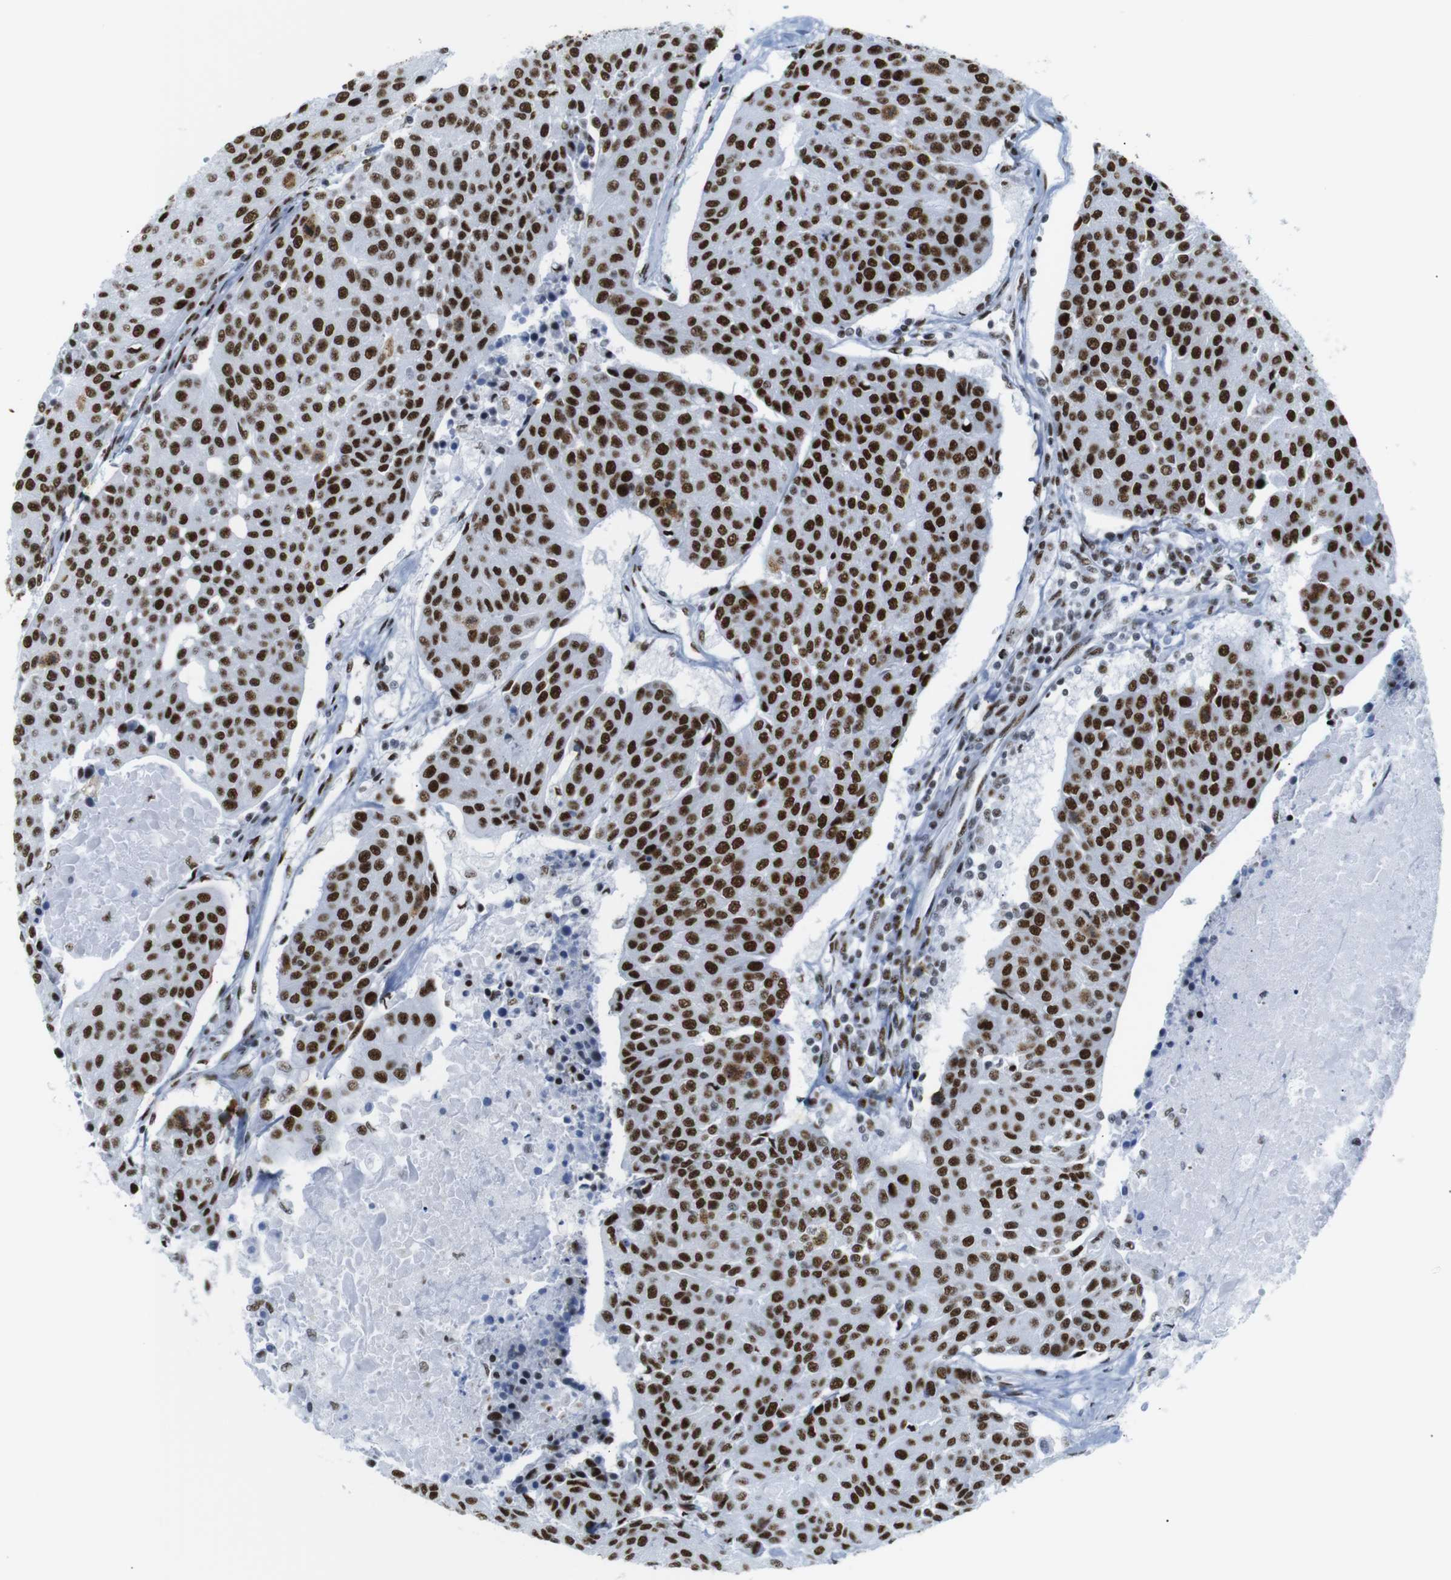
{"staining": {"intensity": "strong", "quantity": ">75%", "location": "nuclear"}, "tissue": "urothelial cancer", "cell_type": "Tumor cells", "image_type": "cancer", "snomed": [{"axis": "morphology", "description": "Urothelial carcinoma, High grade"}, {"axis": "topography", "description": "Urinary bladder"}], "caption": "Urothelial carcinoma (high-grade) stained for a protein displays strong nuclear positivity in tumor cells.", "gene": "TRA2B", "patient": {"sex": "female", "age": 85}}